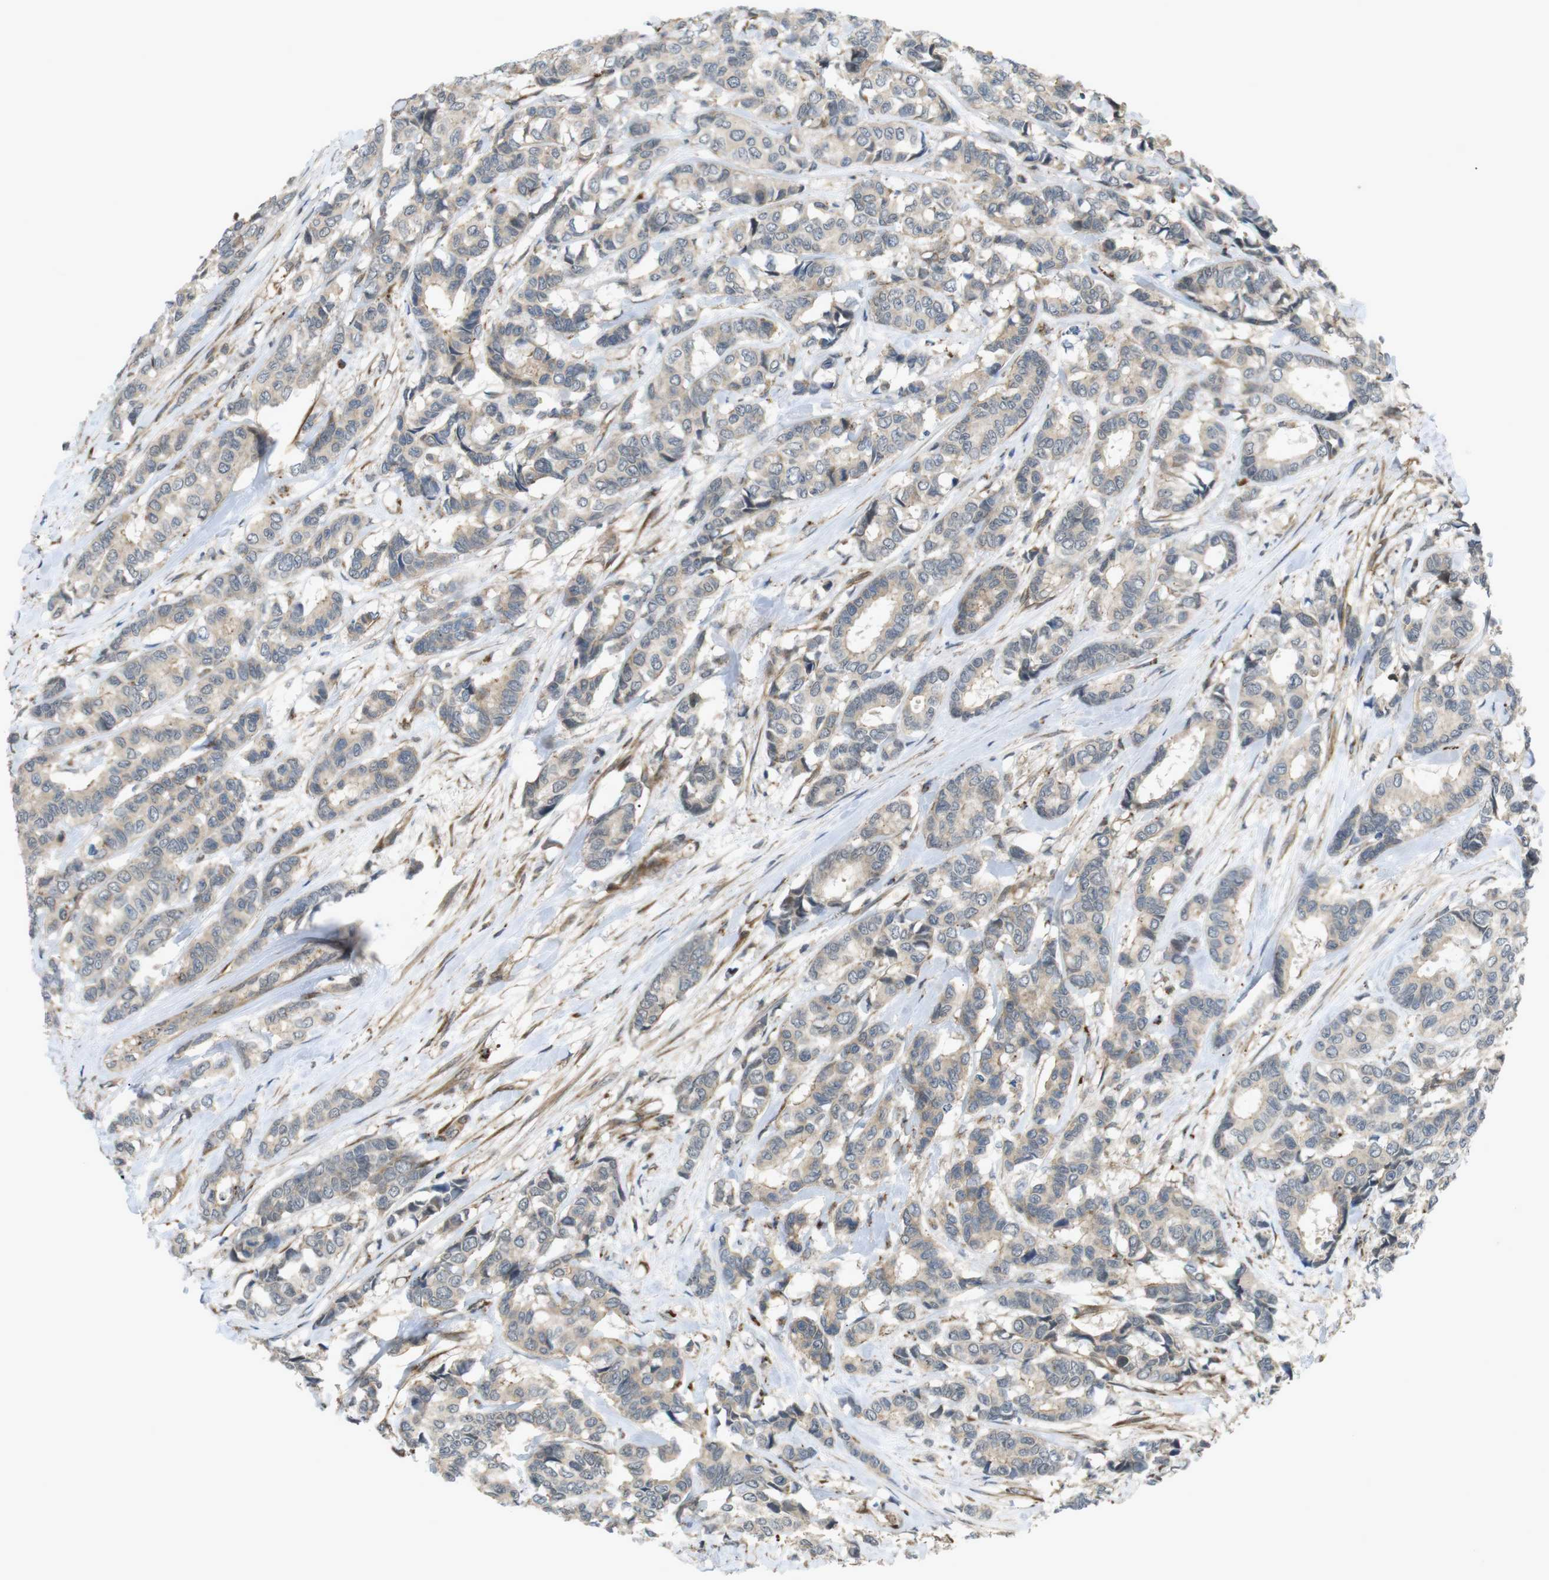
{"staining": {"intensity": "weak", "quantity": ">75%", "location": "cytoplasmic/membranous"}, "tissue": "breast cancer", "cell_type": "Tumor cells", "image_type": "cancer", "snomed": [{"axis": "morphology", "description": "Duct carcinoma"}, {"axis": "topography", "description": "Breast"}], "caption": "Human intraductal carcinoma (breast) stained with a protein marker demonstrates weak staining in tumor cells.", "gene": "KANK2", "patient": {"sex": "female", "age": 87}}